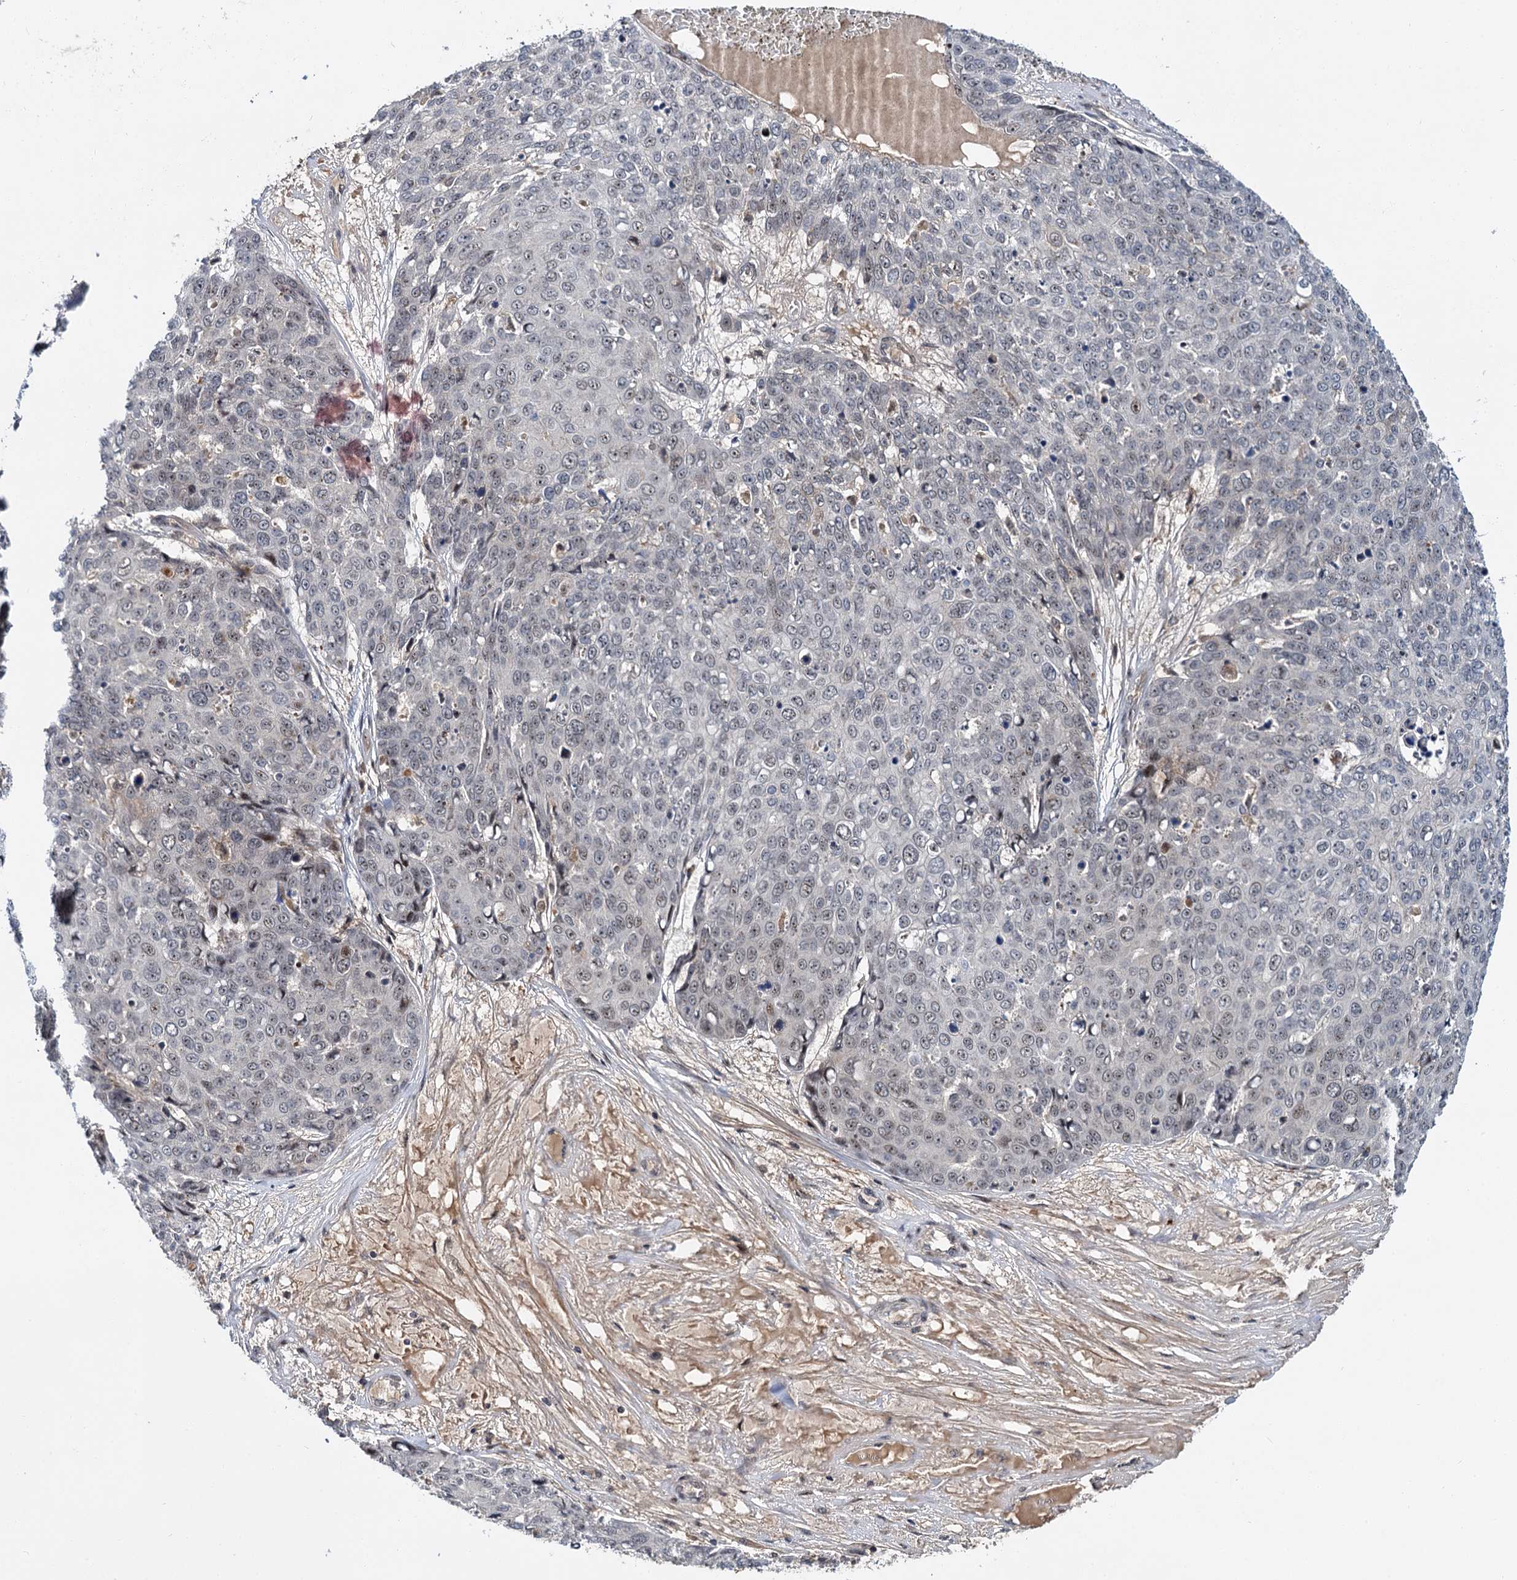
{"staining": {"intensity": "weak", "quantity": "<25%", "location": "nuclear"}, "tissue": "skin cancer", "cell_type": "Tumor cells", "image_type": "cancer", "snomed": [{"axis": "morphology", "description": "Squamous cell carcinoma, NOS"}, {"axis": "topography", "description": "Skin"}], "caption": "An IHC micrograph of skin cancer is shown. There is no staining in tumor cells of skin cancer.", "gene": "MBD6", "patient": {"sex": "male", "age": 71}}